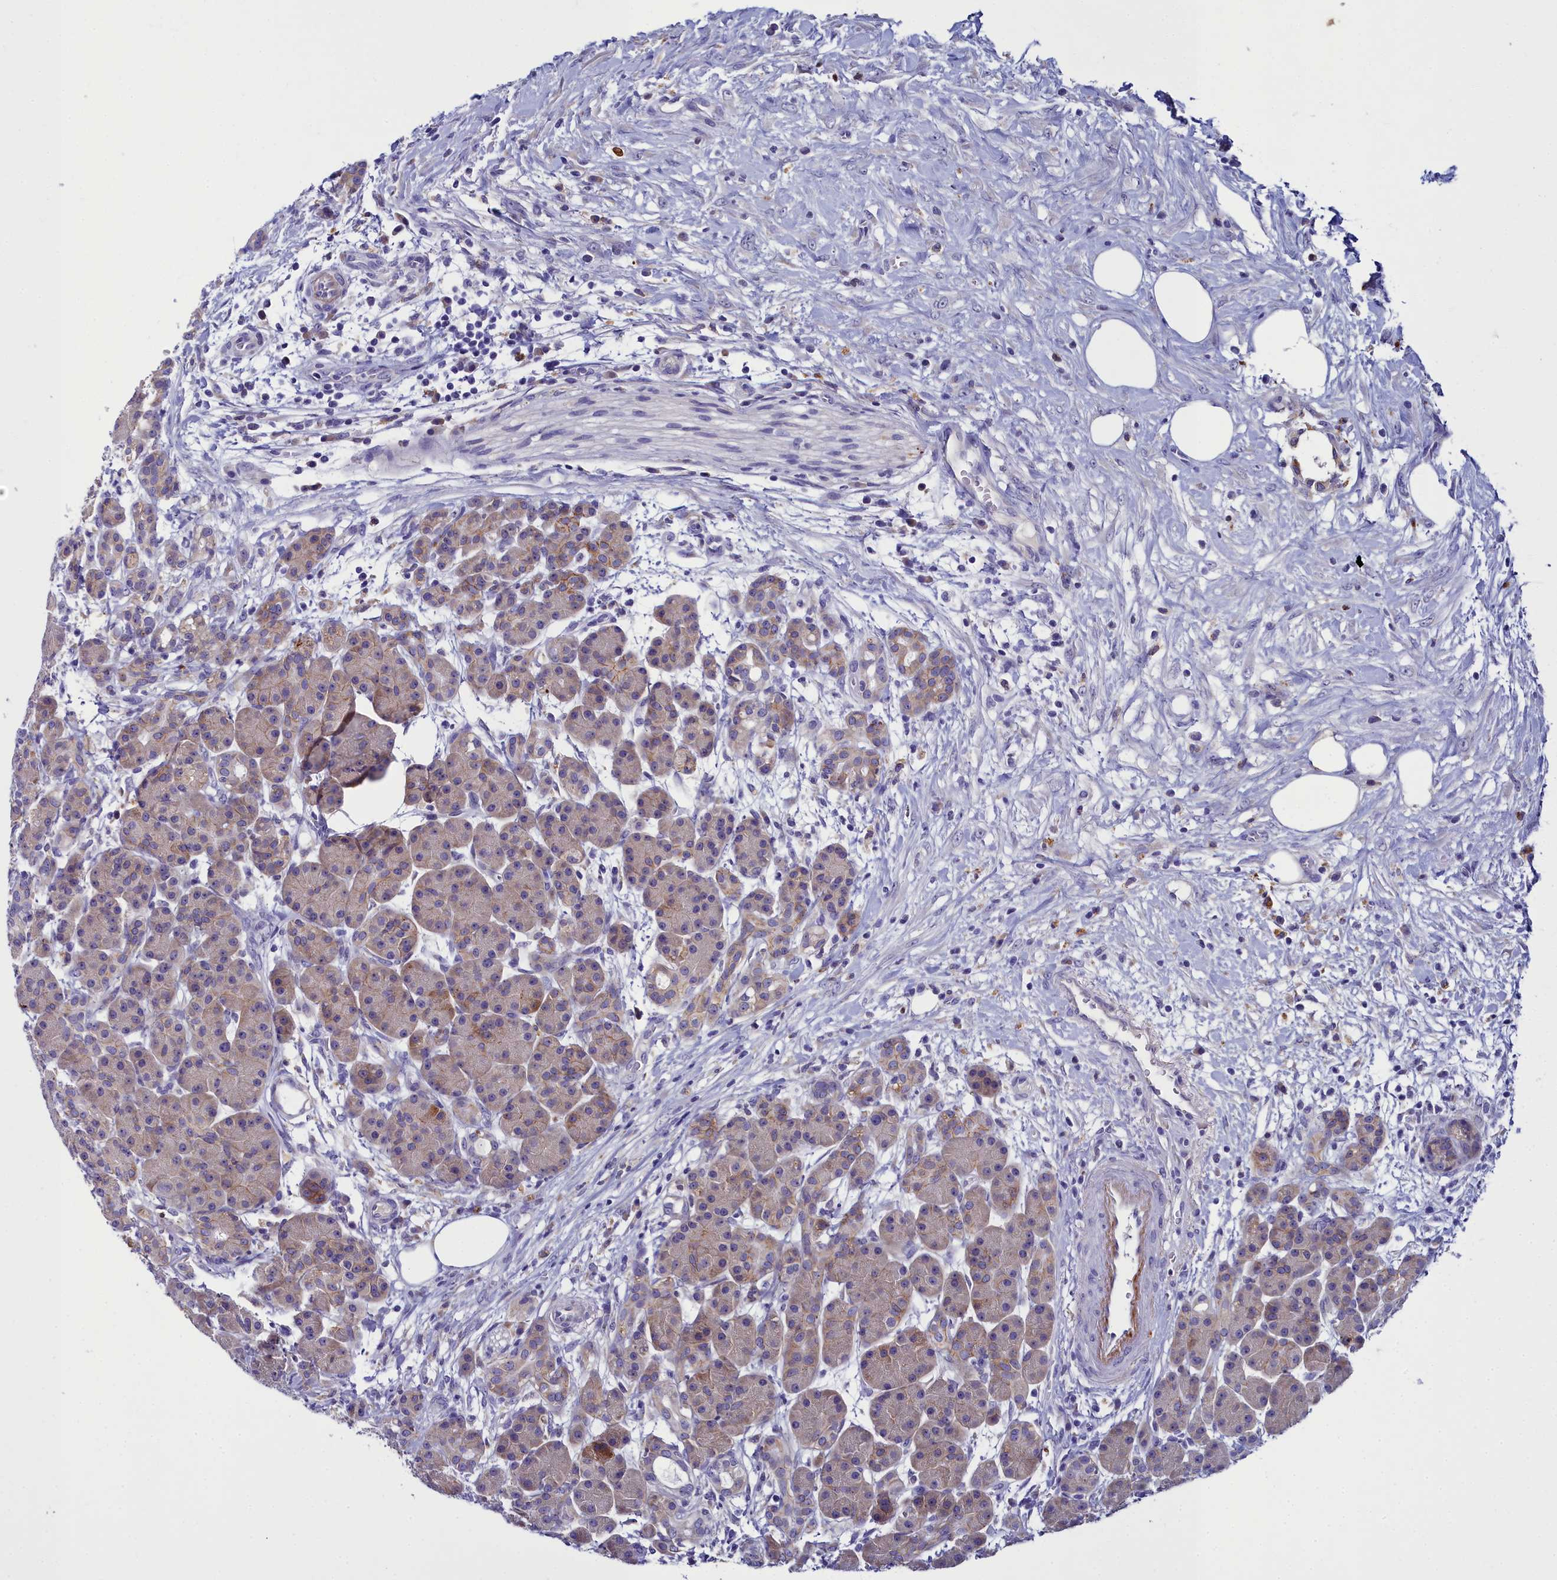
{"staining": {"intensity": "strong", "quantity": "<25%", "location": "cytoplasmic/membranous"}, "tissue": "pancreas", "cell_type": "Exocrine glandular cells", "image_type": "normal", "snomed": [{"axis": "morphology", "description": "Normal tissue, NOS"}, {"axis": "topography", "description": "Pancreas"}], "caption": "Immunohistochemistry (IHC) photomicrograph of normal pancreas: pancreas stained using IHC exhibits medium levels of strong protein expression localized specifically in the cytoplasmic/membranous of exocrine glandular cells, appearing as a cytoplasmic/membranous brown color.", "gene": "ELAPOR2", "patient": {"sex": "male", "age": 63}}